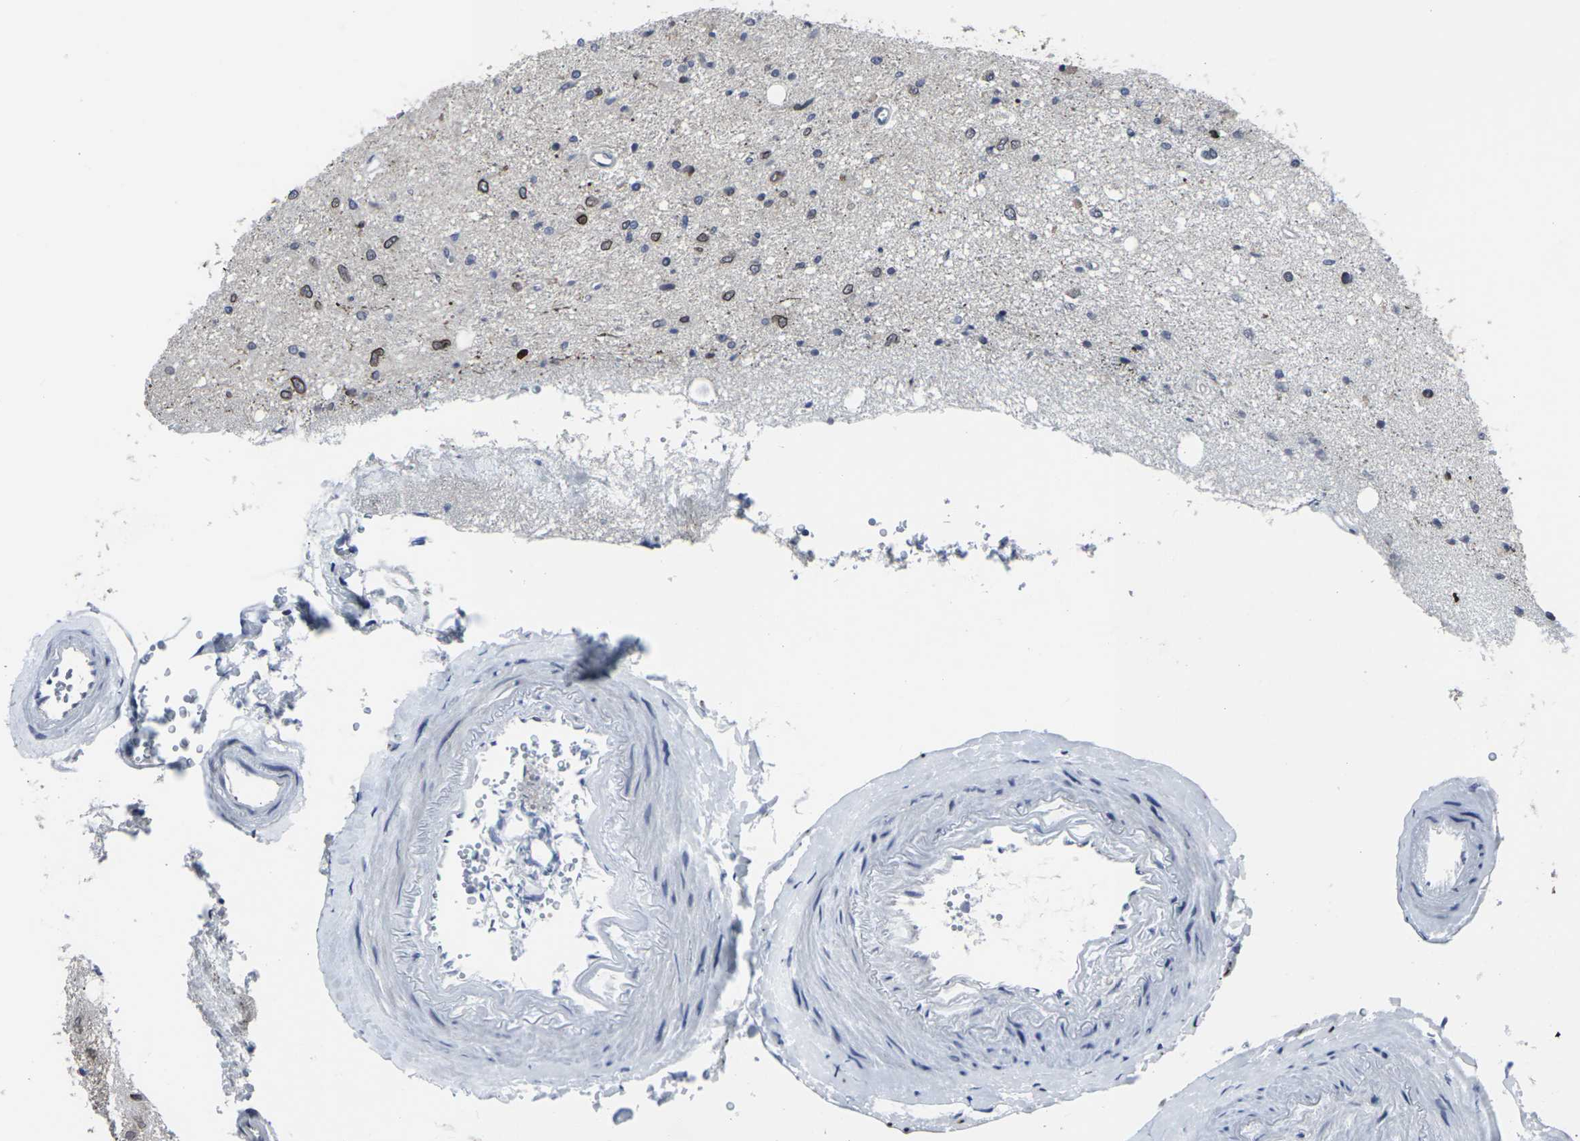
{"staining": {"intensity": "moderate", "quantity": ">75%", "location": "cytoplasmic/membranous"}, "tissue": "glioma", "cell_type": "Tumor cells", "image_type": "cancer", "snomed": [{"axis": "morphology", "description": "Glioma, malignant, Low grade"}, {"axis": "topography", "description": "Brain"}], "caption": "Low-grade glioma (malignant) was stained to show a protein in brown. There is medium levels of moderate cytoplasmic/membranous expression in about >75% of tumor cells.", "gene": "HPRT1", "patient": {"sex": "male", "age": 77}}